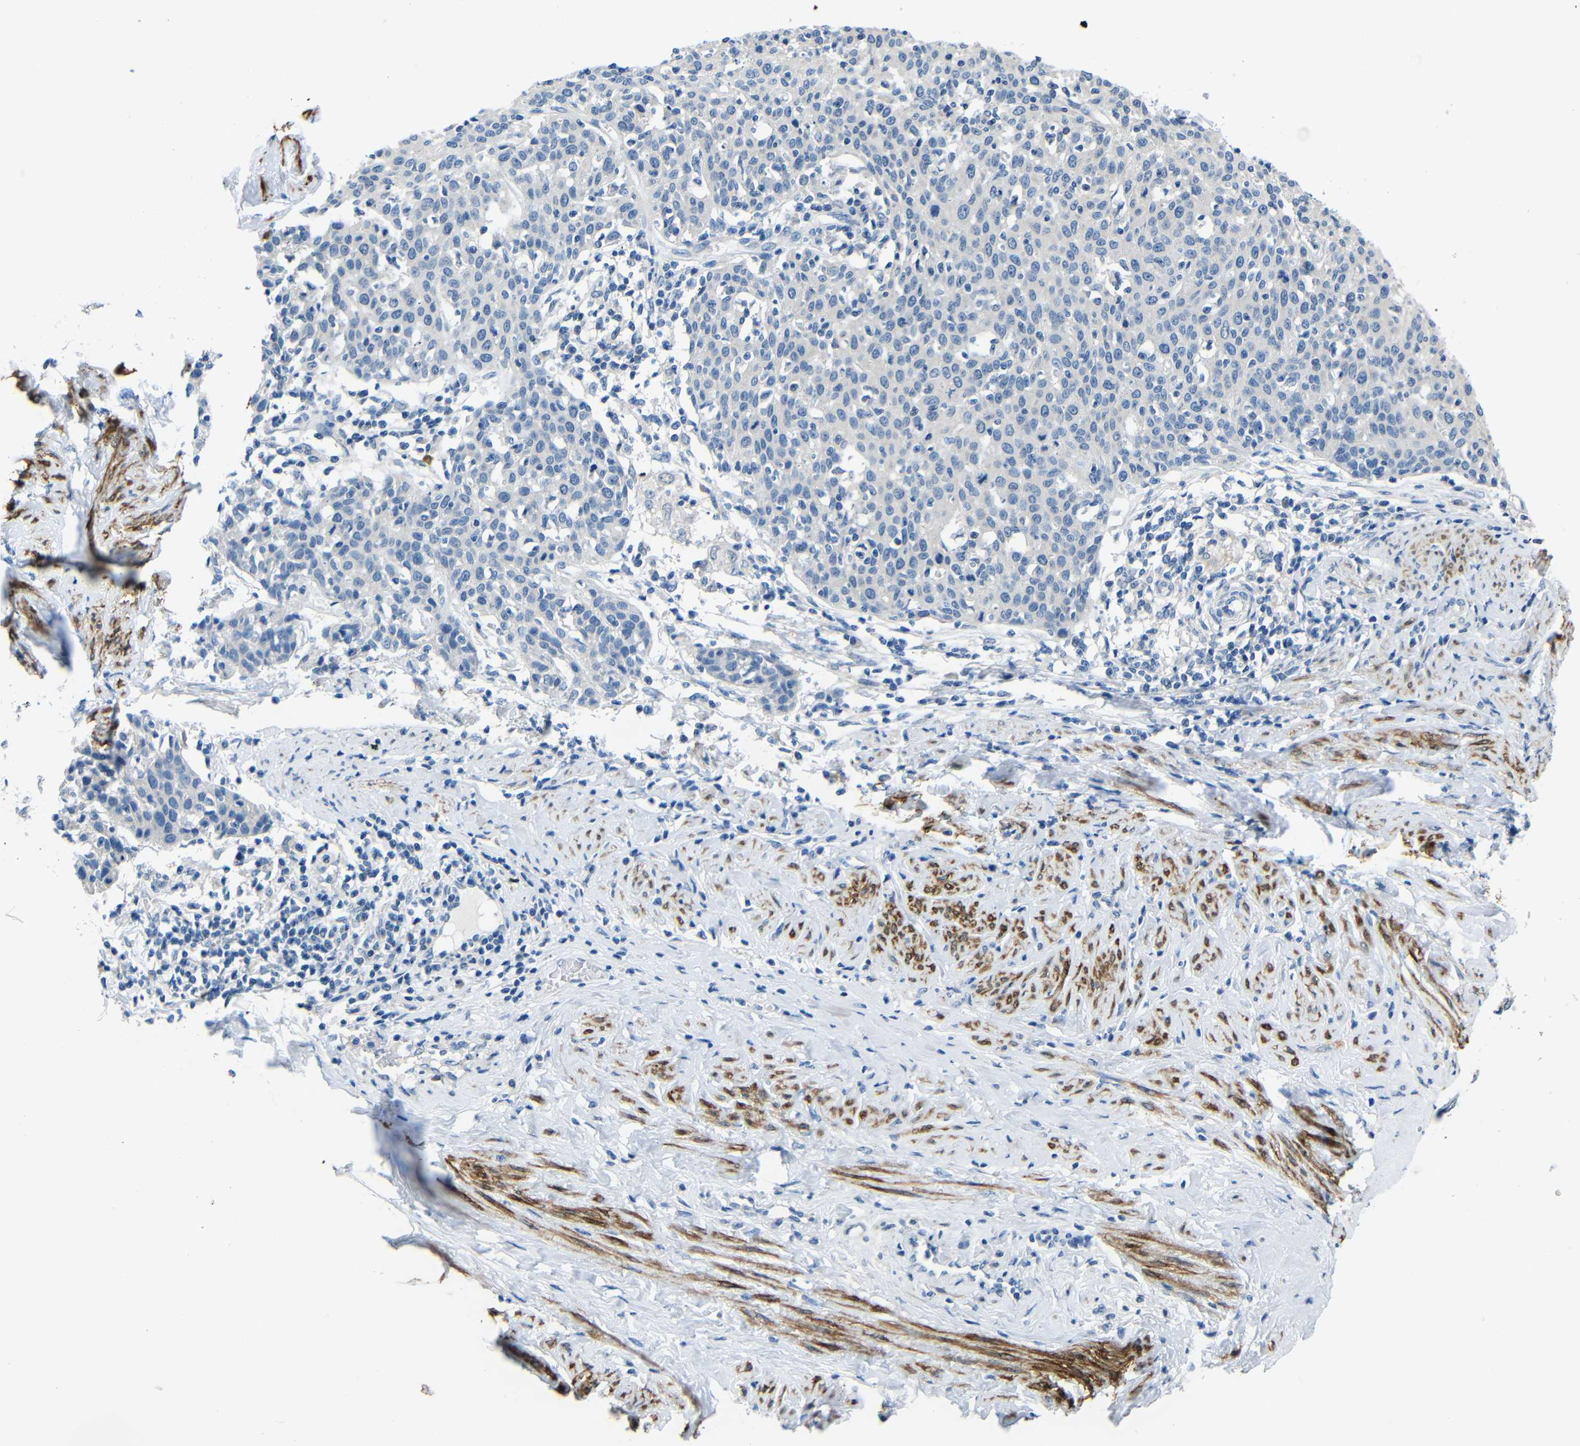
{"staining": {"intensity": "negative", "quantity": "none", "location": "none"}, "tissue": "cervical cancer", "cell_type": "Tumor cells", "image_type": "cancer", "snomed": [{"axis": "morphology", "description": "Squamous cell carcinoma, NOS"}, {"axis": "topography", "description": "Cervix"}], "caption": "Tumor cells are negative for protein expression in human cervical cancer. The staining is performed using DAB brown chromogen with nuclei counter-stained in using hematoxylin.", "gene": "NEGR1", "patient": {"sex": "female", "age": 38}}